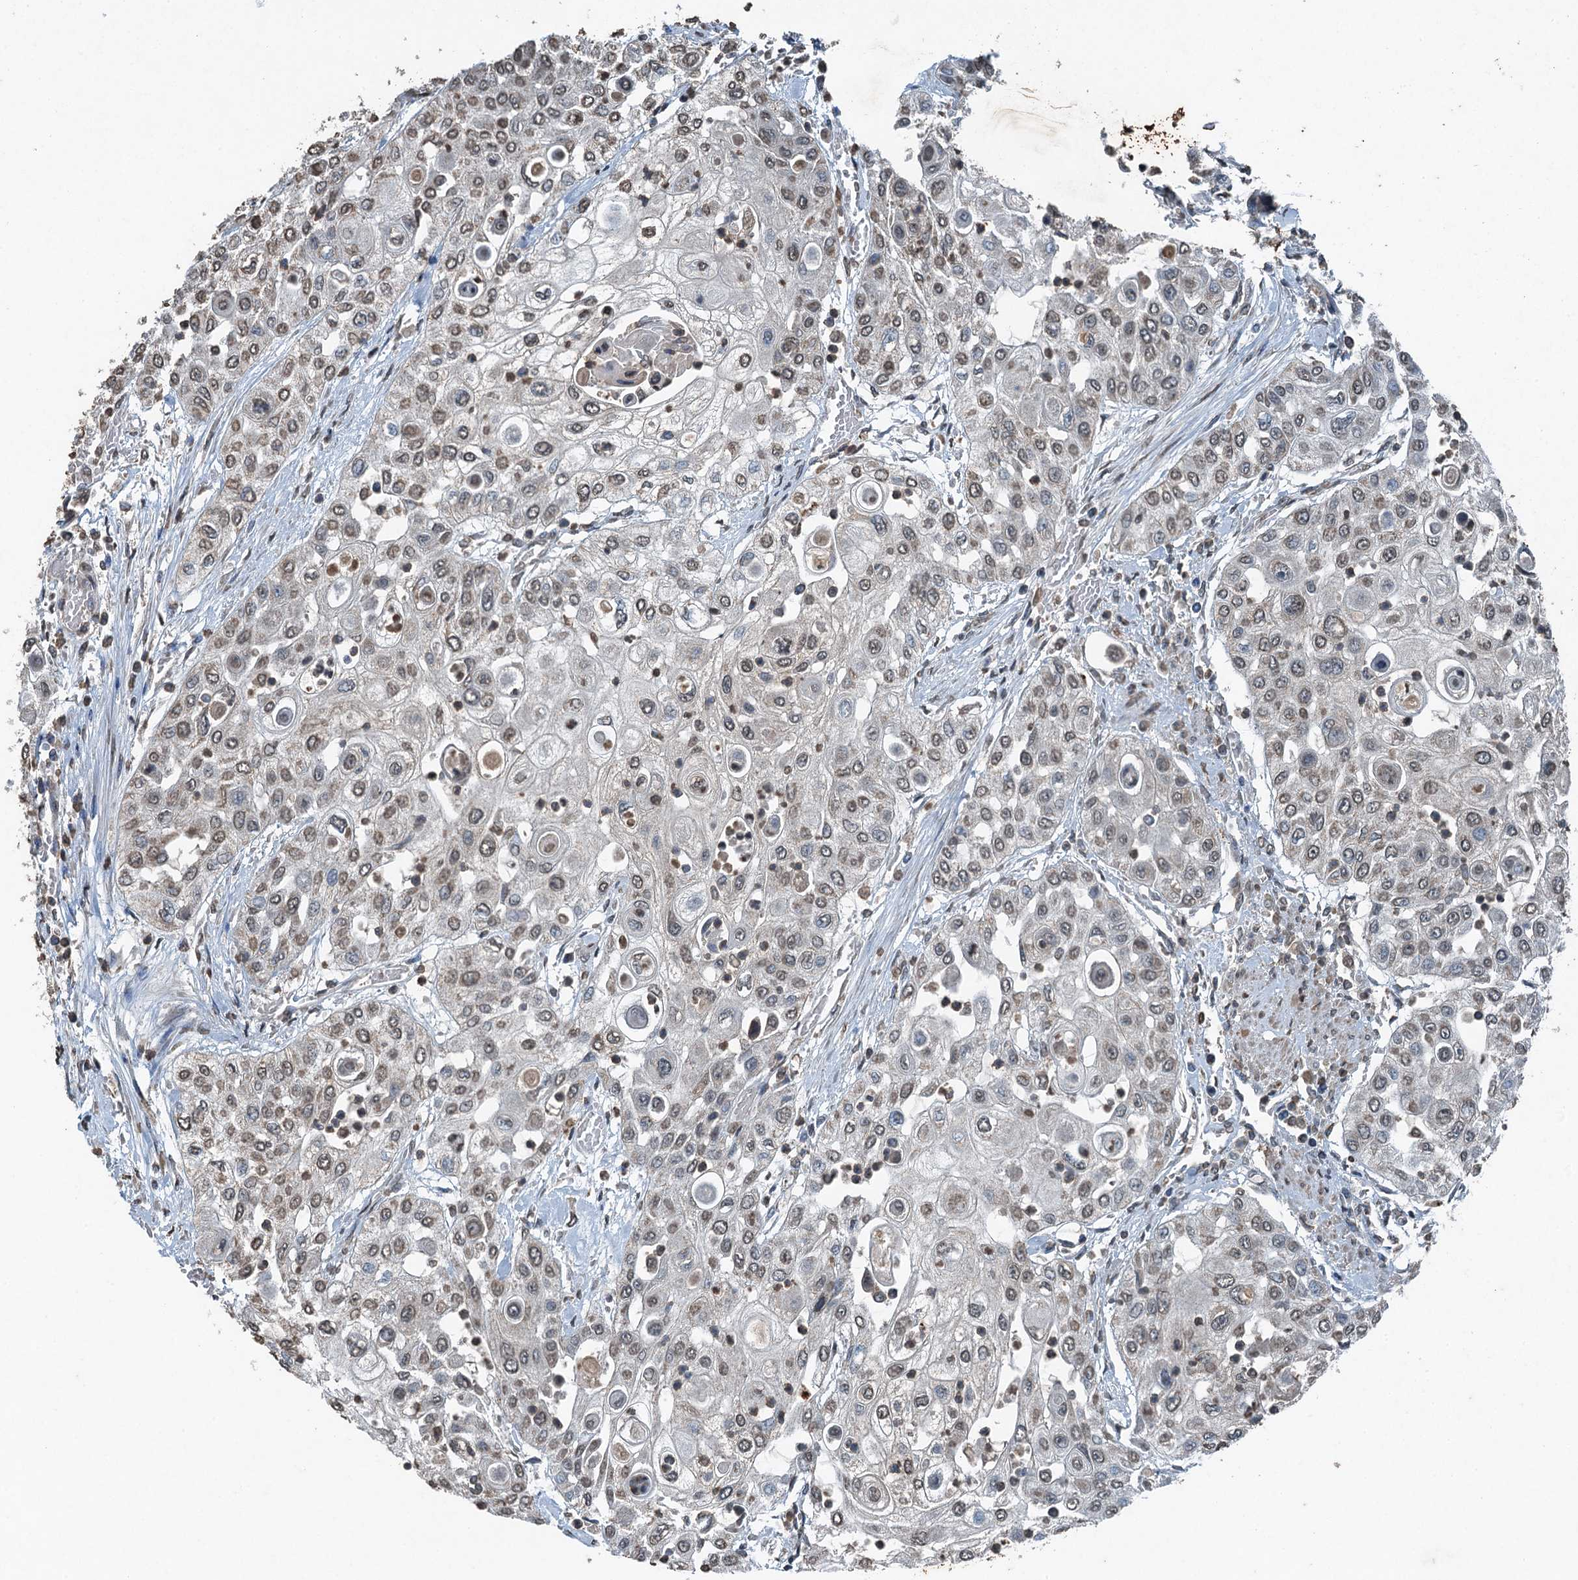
{"staining": {"intensity": "weak", "quantity": "25%-75%", "location": "cytoplasmic/membranous"}, "tissue": "urothelial cancer", "cell_type": "Tumor cells", "image_type": "cancer", "snomed": [{"axis": "morphology", "description": "Urothelial carcinoma, High grade"}, {"axis": "topography", "description": "Urinary bladder"}], "caption": "Human urothelial carcinoma (high-grade) stained with a protein marker reveals weak staining in tumor cells.", "gene": "TCTN1", "patient": {"sex": "female", "age": 79}}